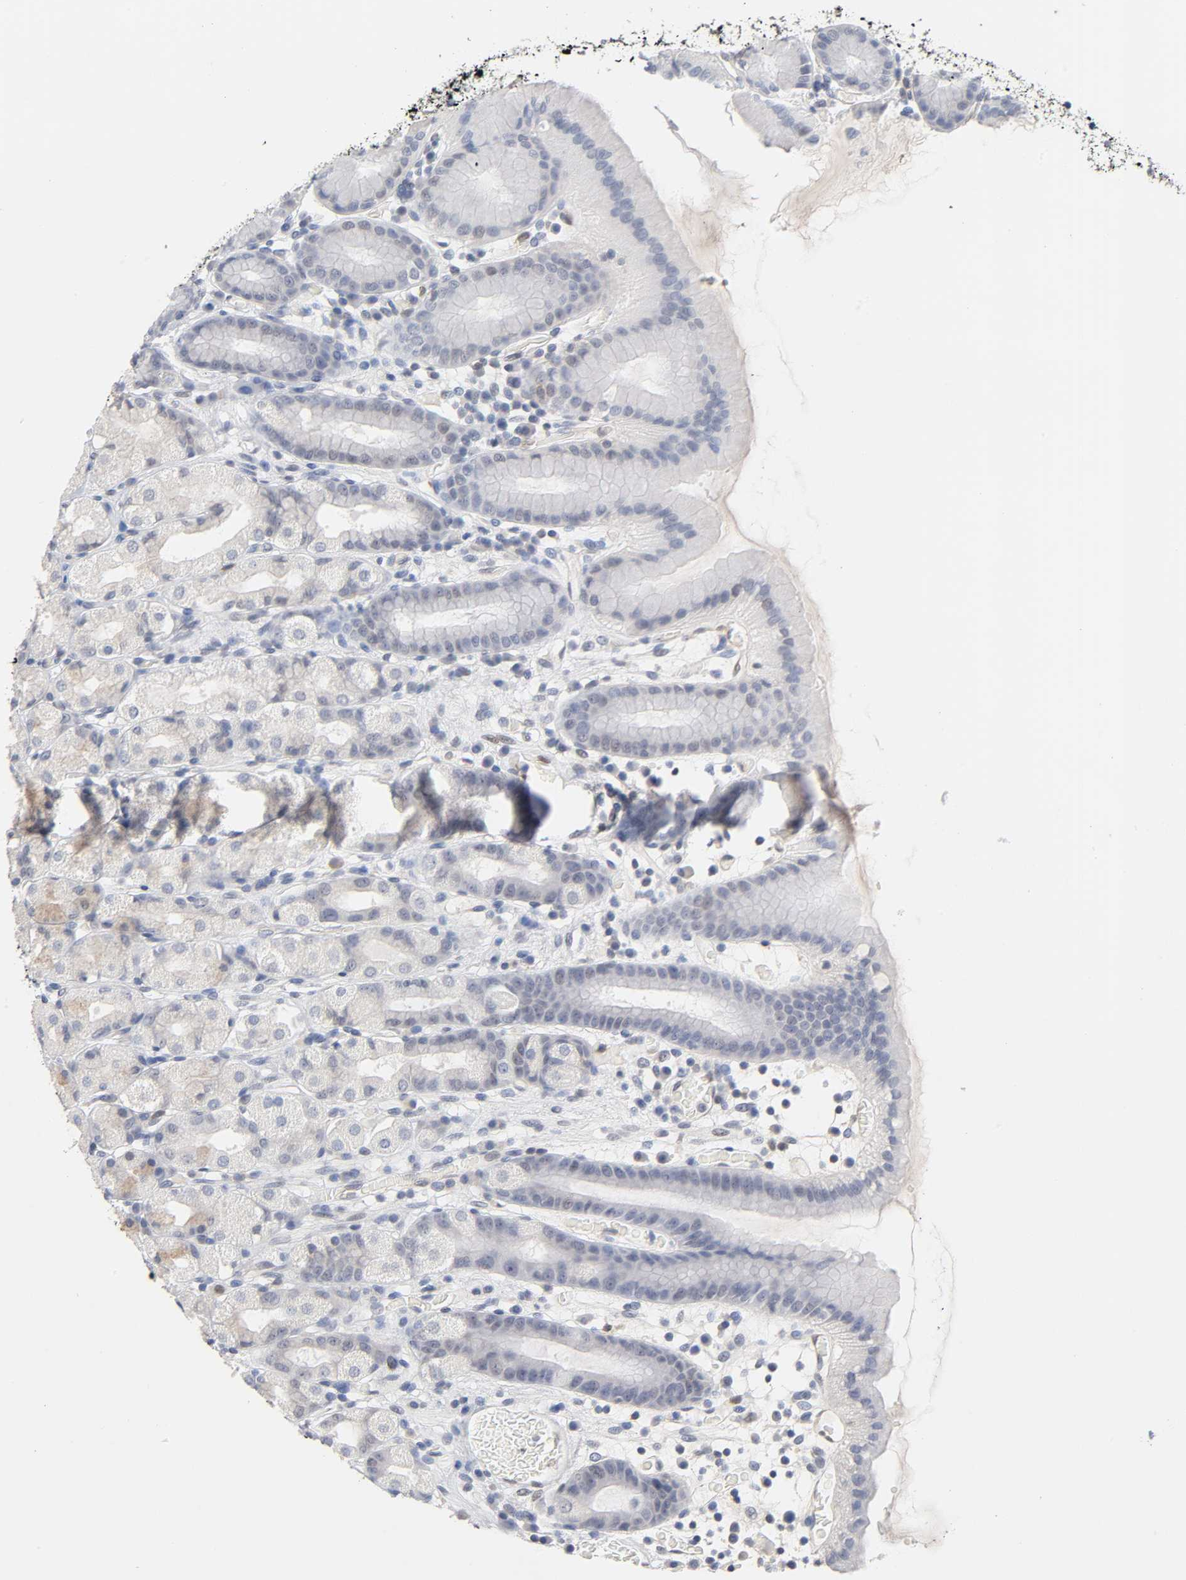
{"staining": {"intensity": "weak", "quantity": "25%-75%", "location": "cytoplasmic/membranous"}, "tissue": "stomach", "cell_type": "Glandular cells", "image_type": "normal", "snomed": [{"axis": "morphology", "description": "Normal tissue, NOS"}, {"axis": "topography", "description": "Stomach, upper"}], "caption": "Protein expression analysis of benign human stomach reveals weak cytoplasmic/membranous expression in about 25%-75% of glandular cells.", "gene": "NFATC1", "patient": {"sex": "male", "age": 68}}